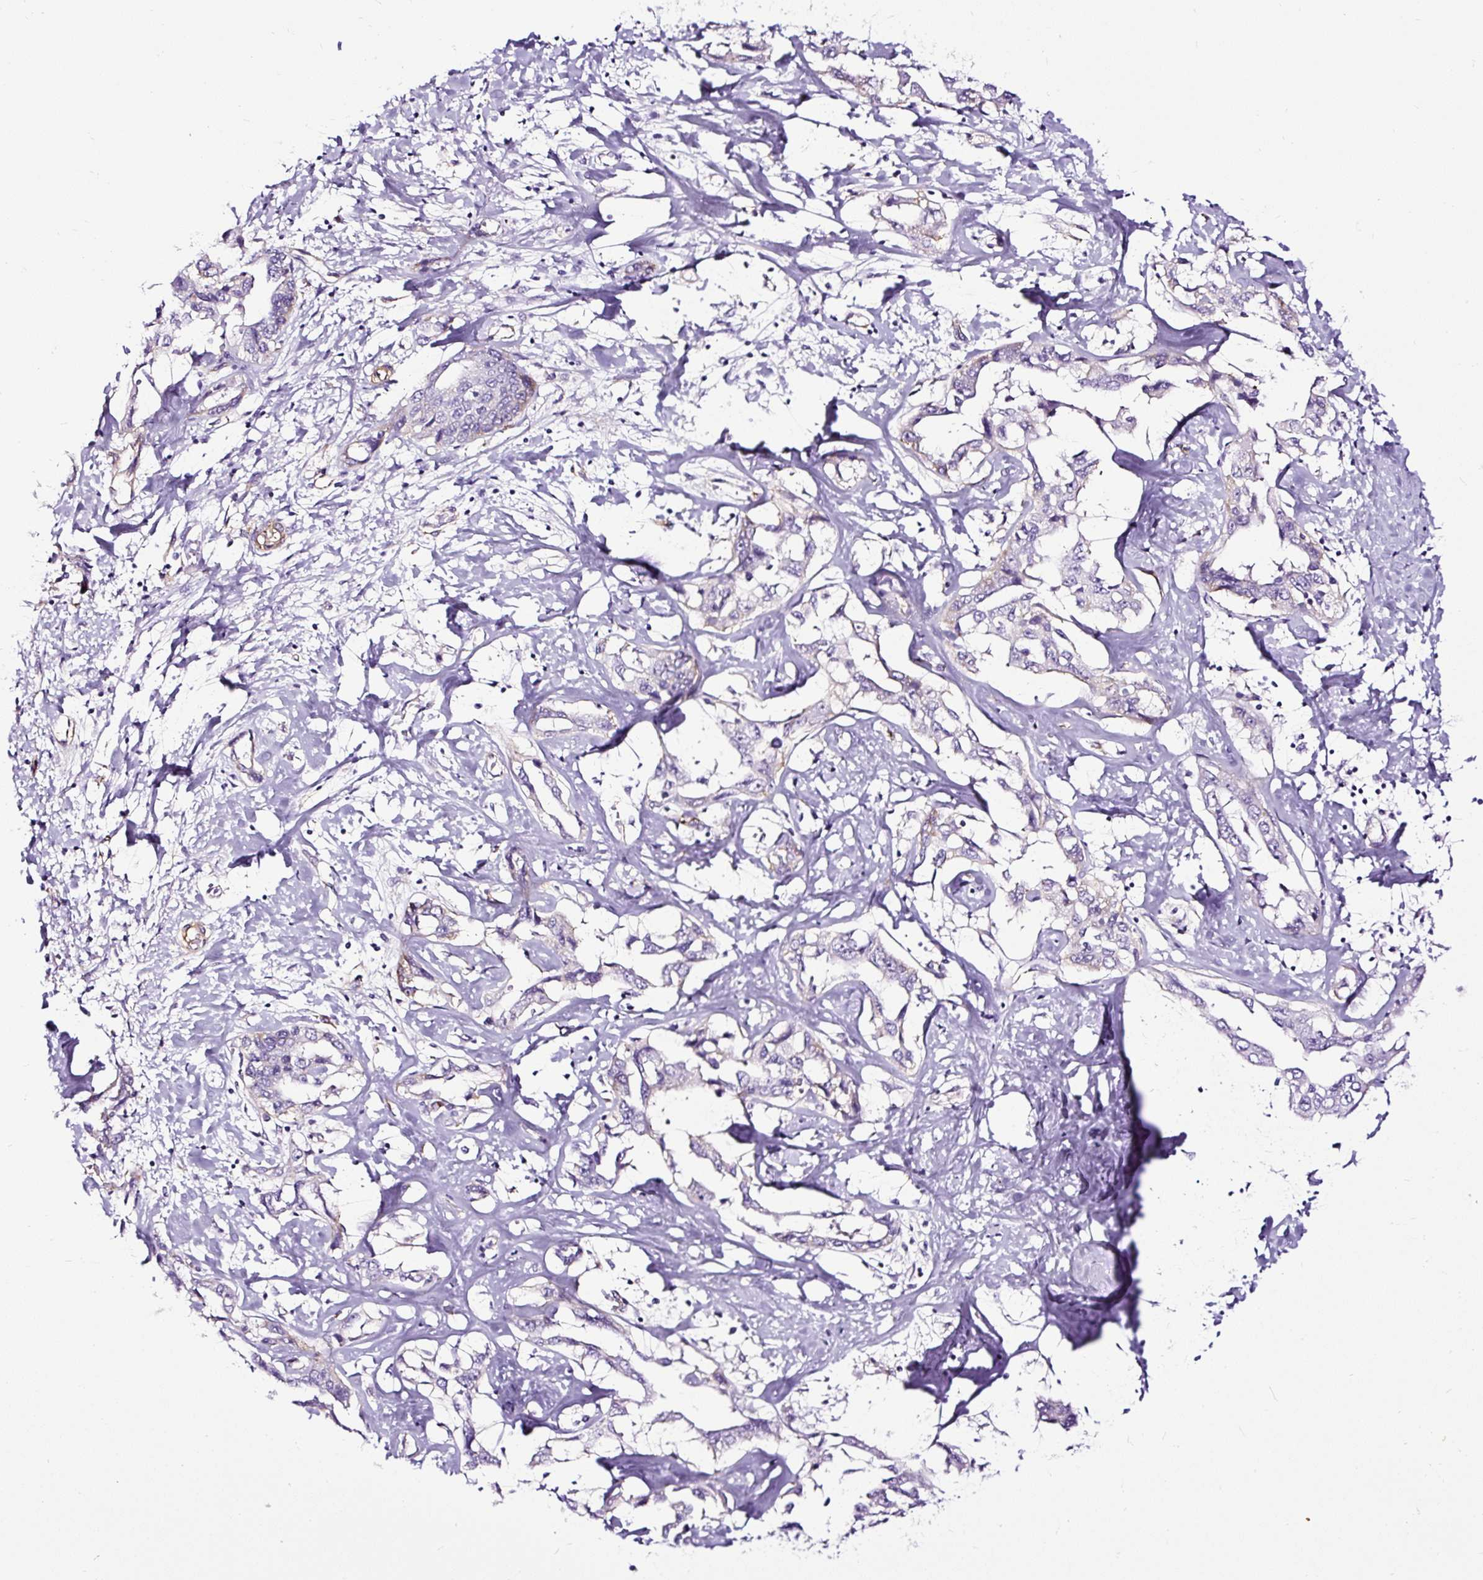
{"staining": {"intensity": "negative", "quantity": "none", "location": "none"}, "tissue": "liver cancer", "cell_type": "Tumor cells", "image_type": "cancer", "snomed": [{"axis": "morphology", "description": "Cholangiocarcinoma"}, {"axis": "topography", "description": "Liver"}], "caption": "IHC histopathology image of neoplastic tissue: human cholangiocarcinoma (liver) stained with DAB reveals no significant protein expression in tumor cells.", "gene": "SLC7A8", "patient": {"sex": "male", "age": 59}}